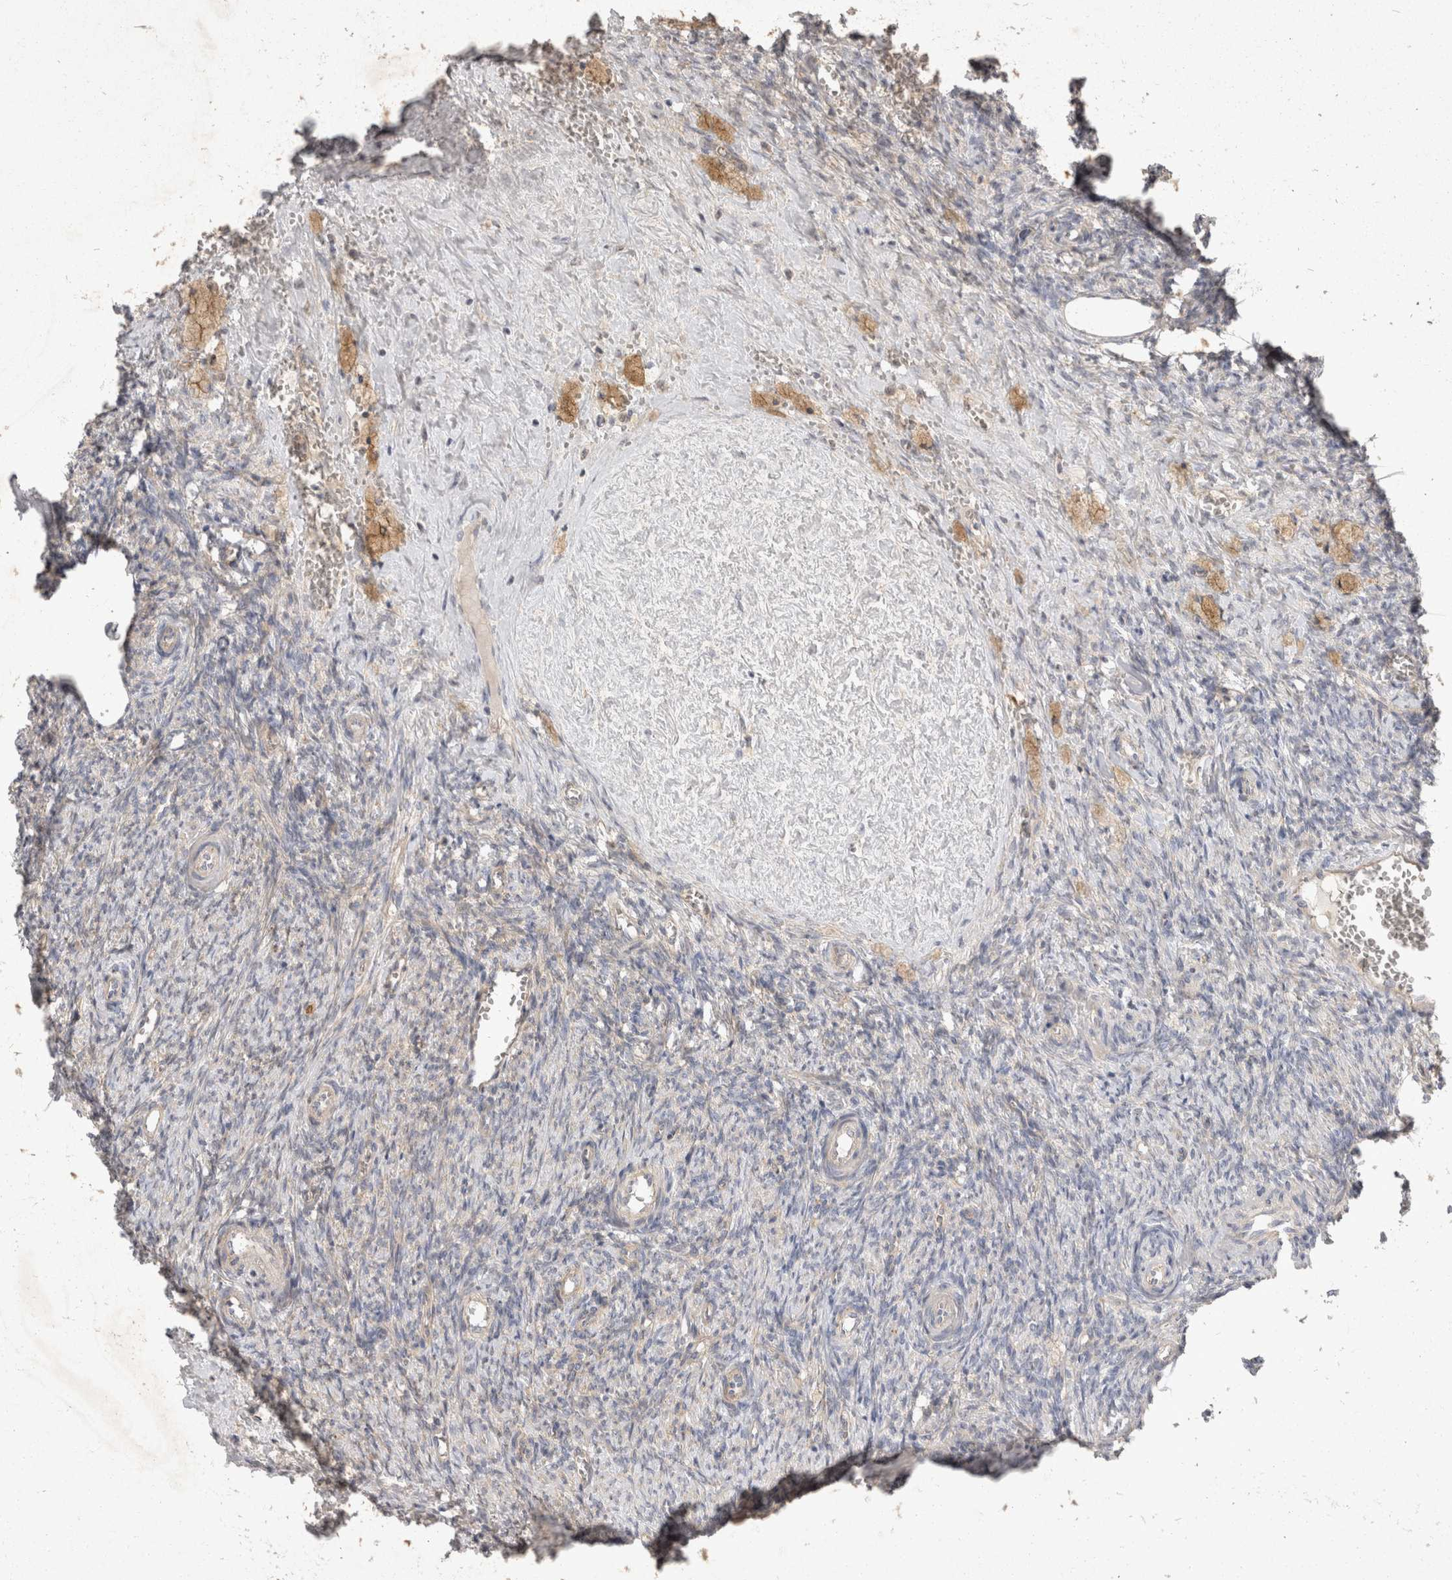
{"staining": {"intensity": "negative", "quantity": "none", "location": "none"}, "tissue": "ovary", "cell_type": "Follicle cells", "image_type": "normal", "snomed": [{"axis": "morphology", "description": "Normal tissue, NOS"}, {"axis": "topography", "description": "Ovary"}], "caption": "Immunohistochemistry (IHC) micrograph of benign ovary: ovary stained with DAB (3,3'-diaminobenzidine) exhibits no significant protein staining in follicle cells.", "gene": "TOM1L2", "patient": {"sex": "female", "age": 41}}